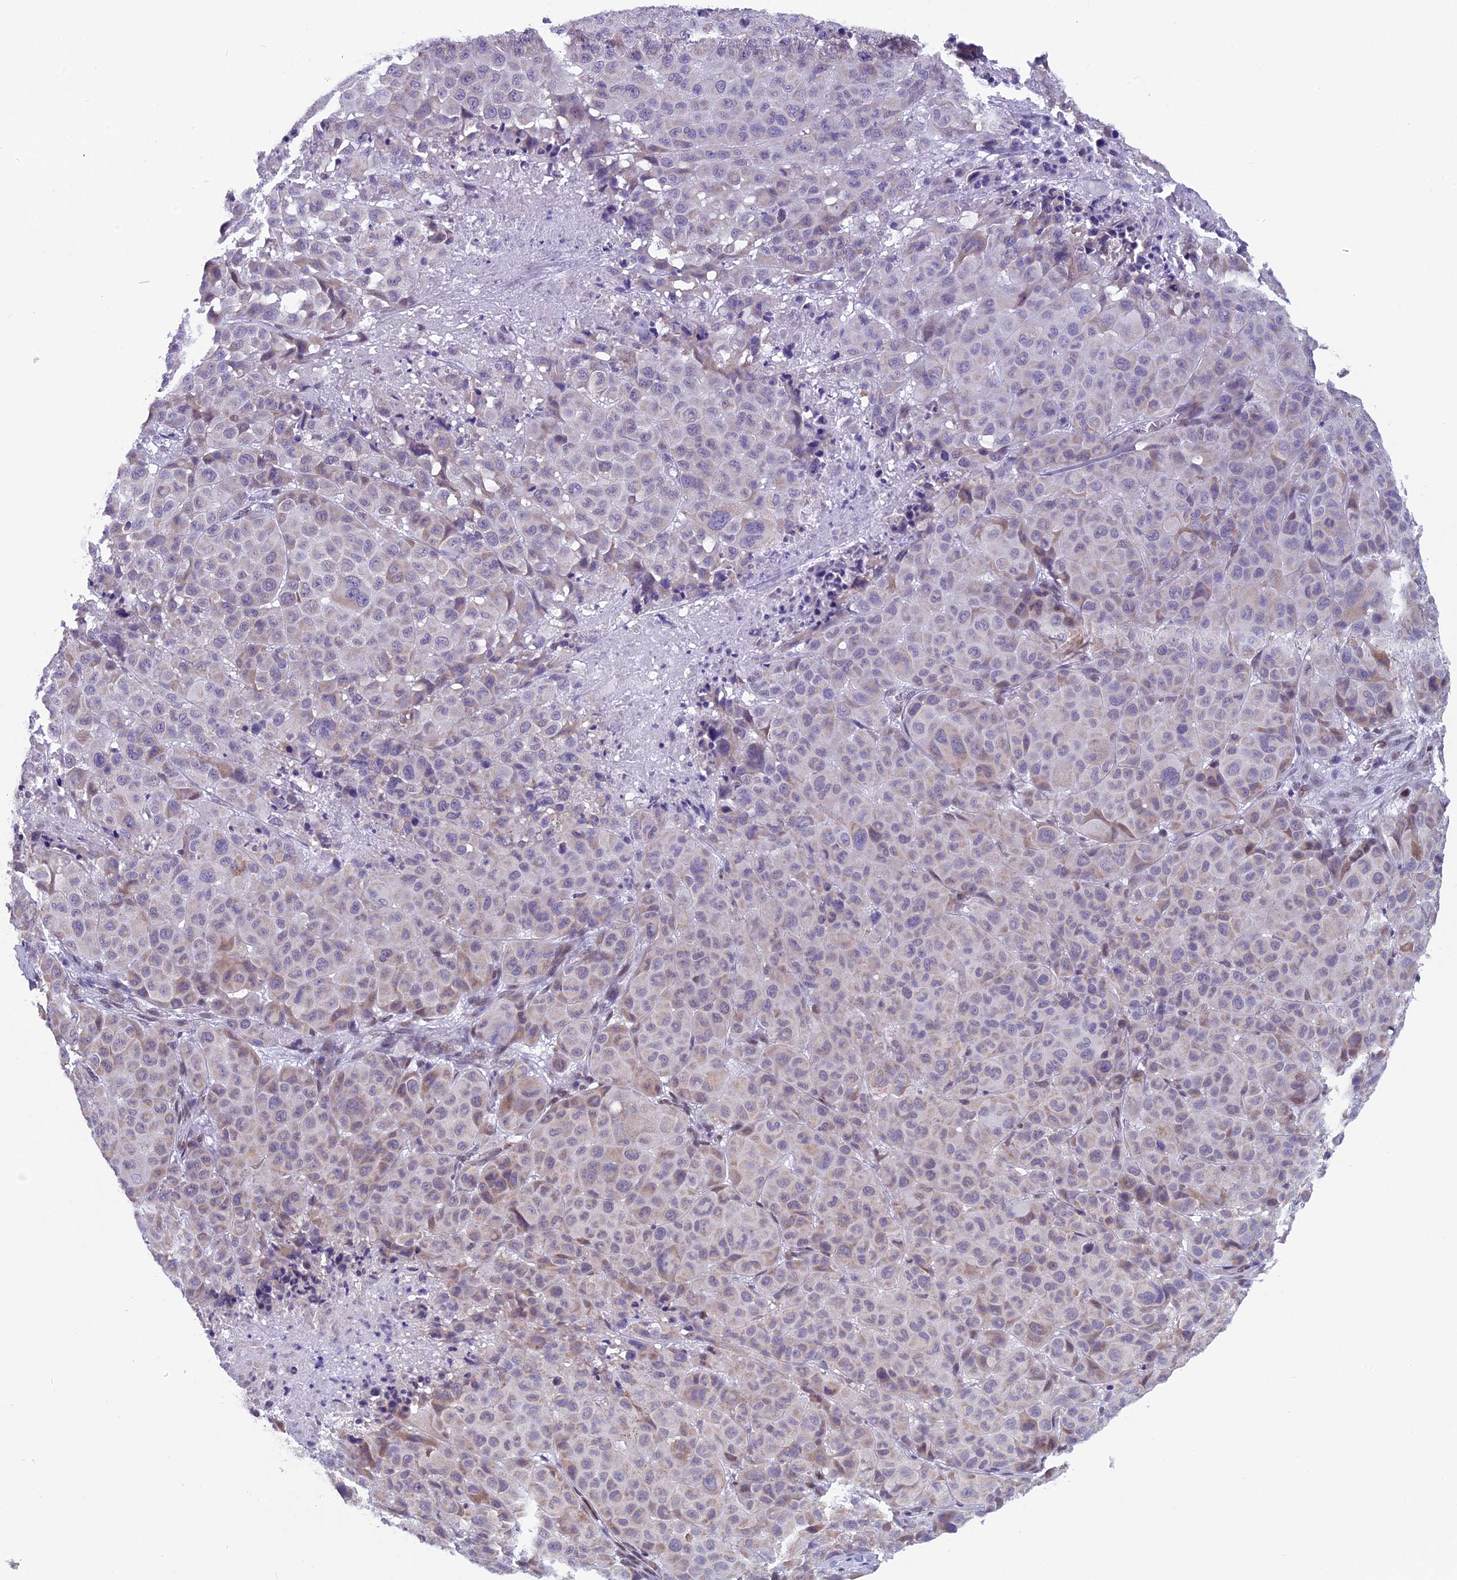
{"staining": {"intensity": "weak", "quantity": "25%-75%", "location": "cytoplasmic/membranous"}, "tissue": "melanoma", "cell_type": "Tumor cells", "image_type": "cancer", "snomed": [{"axis": "morphology", "description": "Malignant melanoma, NOS"}, {"axis": "topography", "description": "Skin"}], "caption": "Immunohistochemical staining of melanoma displays weak cytoplasmic/membranous protein positivity in approximately 25%-75% of tumor cells.", "gene": "ZNF317", "patient": {"sex": "male", "age": 73}}